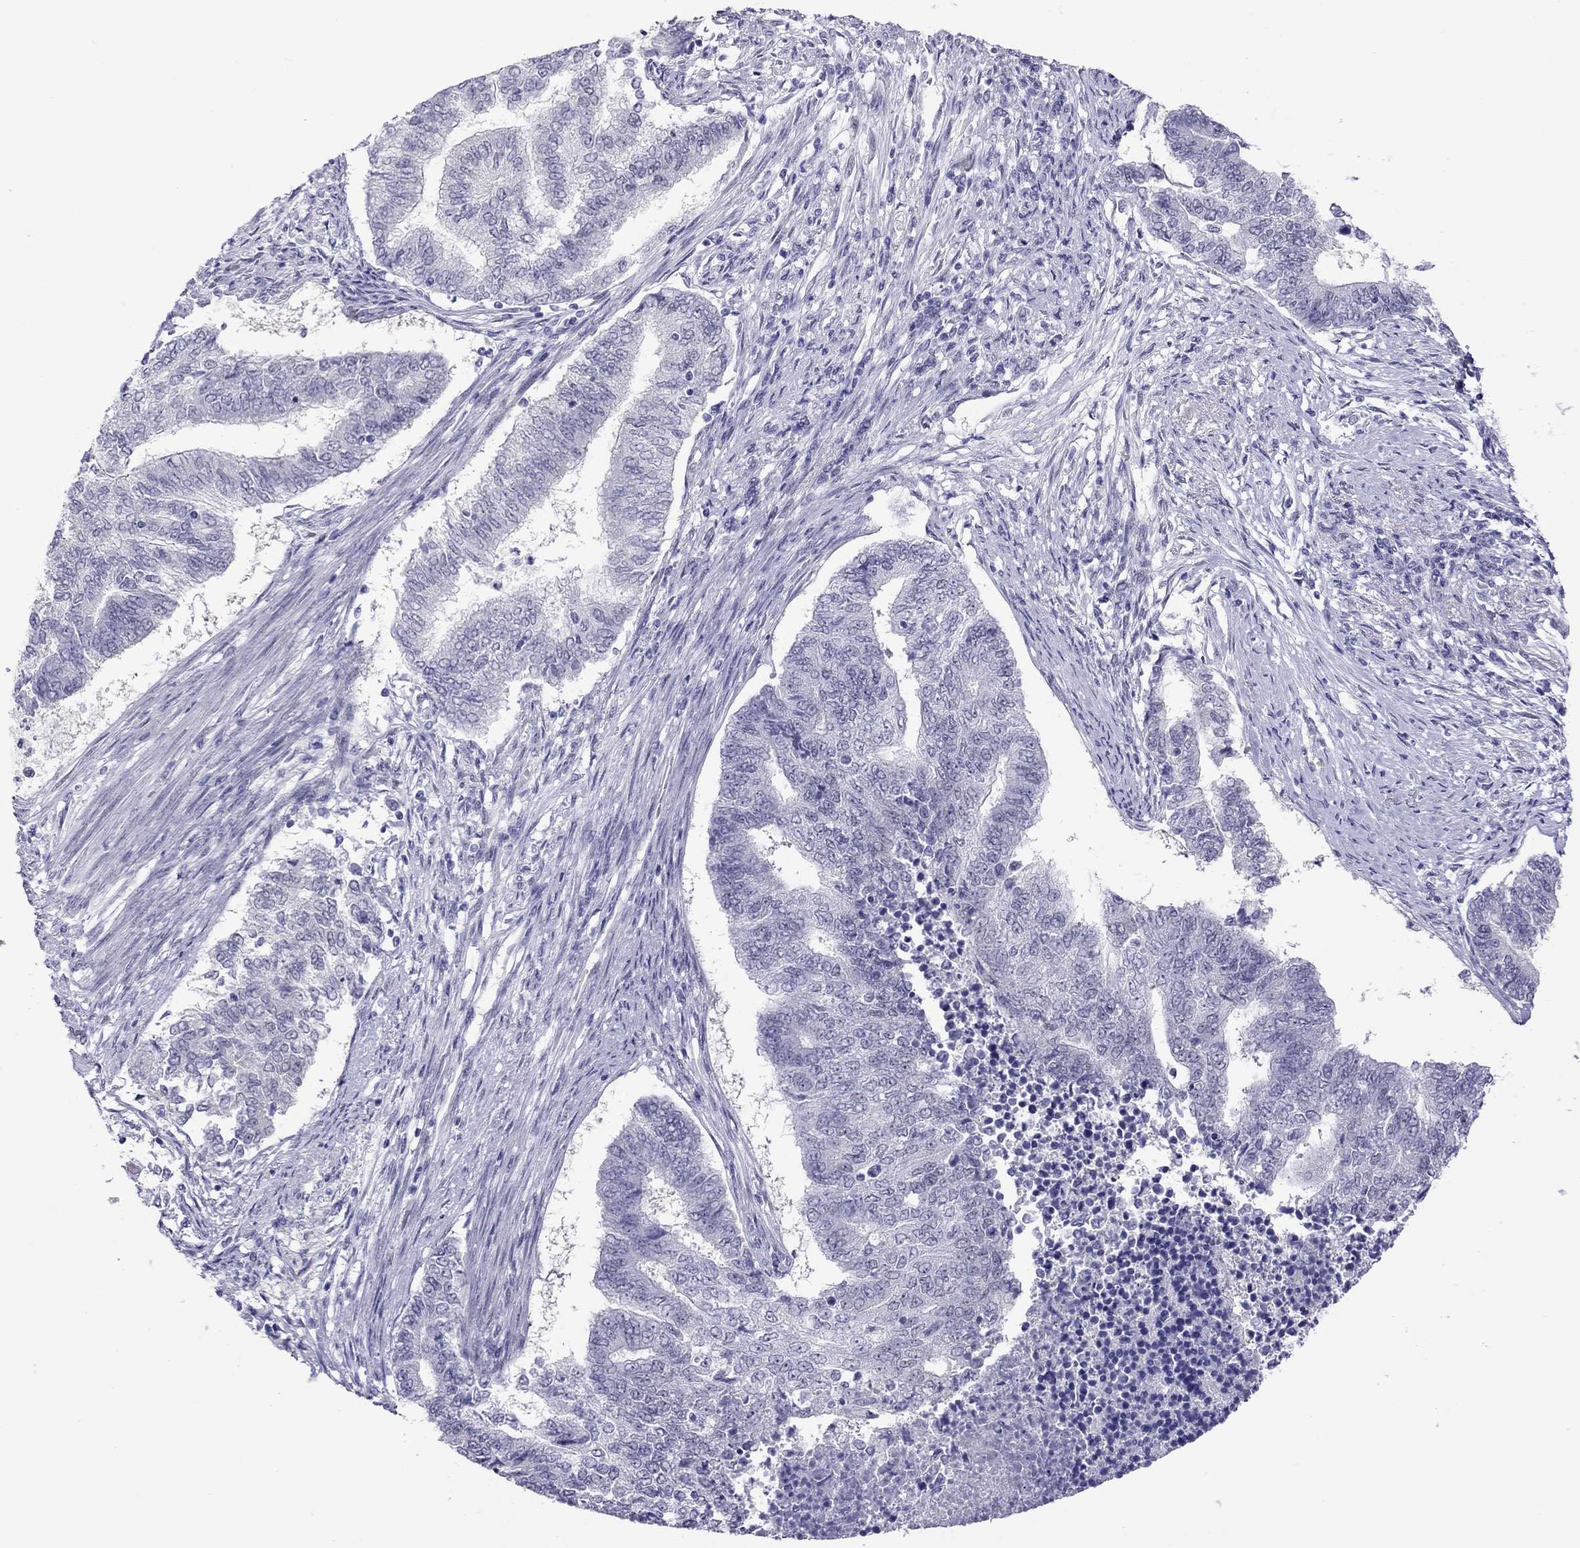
{"staining": {"intensity": "negative", "quantity": "none", "location": "none"}, "tissue": "endometrial cancer", "cell_type": "Tumor cells", "image_type": "cancer", "snomed": [{"axis": "morphology", "description": "Adenocarcinoma, NOS"}, {"axis": "topography", "description": "Endometrium"}], "caption": "High magnification brightfield microscopy of adenocarcinoma (endometrial) stained with DAB (3,3'-diaminobenzidine) (brown) and counterstained with hematoxylin (blue): tumor cells show no significant staining.", "gene": "CHRNB3", "patient": {"sex": "female", "age": 65}}